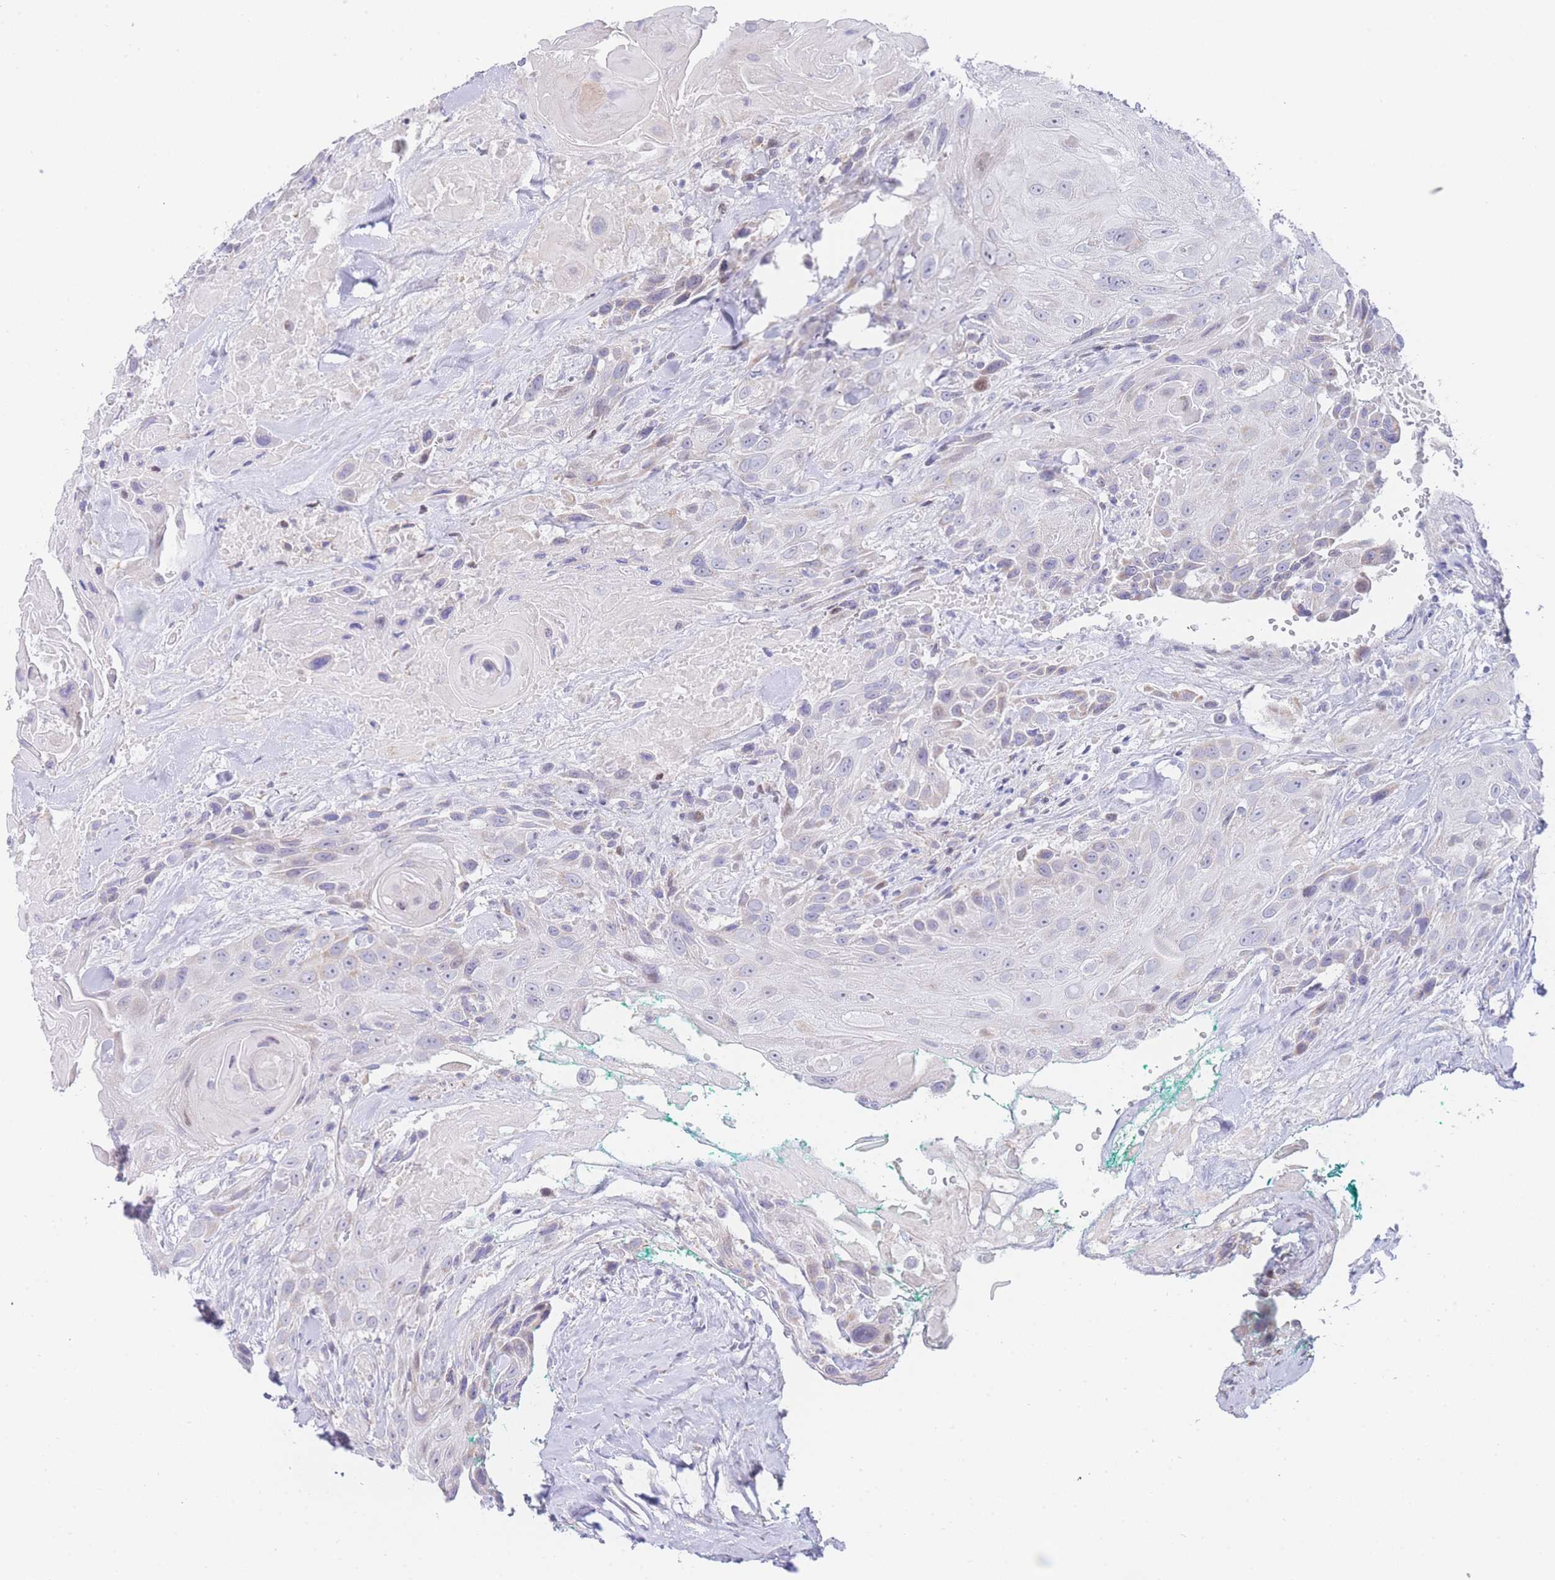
{"staining": {"intensity": "negative", "quantity": "none", "location": "none"}, "tissue": "head and neck cancer", "cell_type": "Tumor cells", "image_type": "cancer", "snomed": [{"axis": "morphology", "description": "Squamous cell carcinoma, NOS"}, {"axis": "topography", "description": "Head-Neck"}], "caption": "Photomicrograph shows no significant protein expression in tumor cells of squamous cell carcinoma (head and neck).", "gene": "GPAM", "patient": {"sex": "male", "age": 81}}